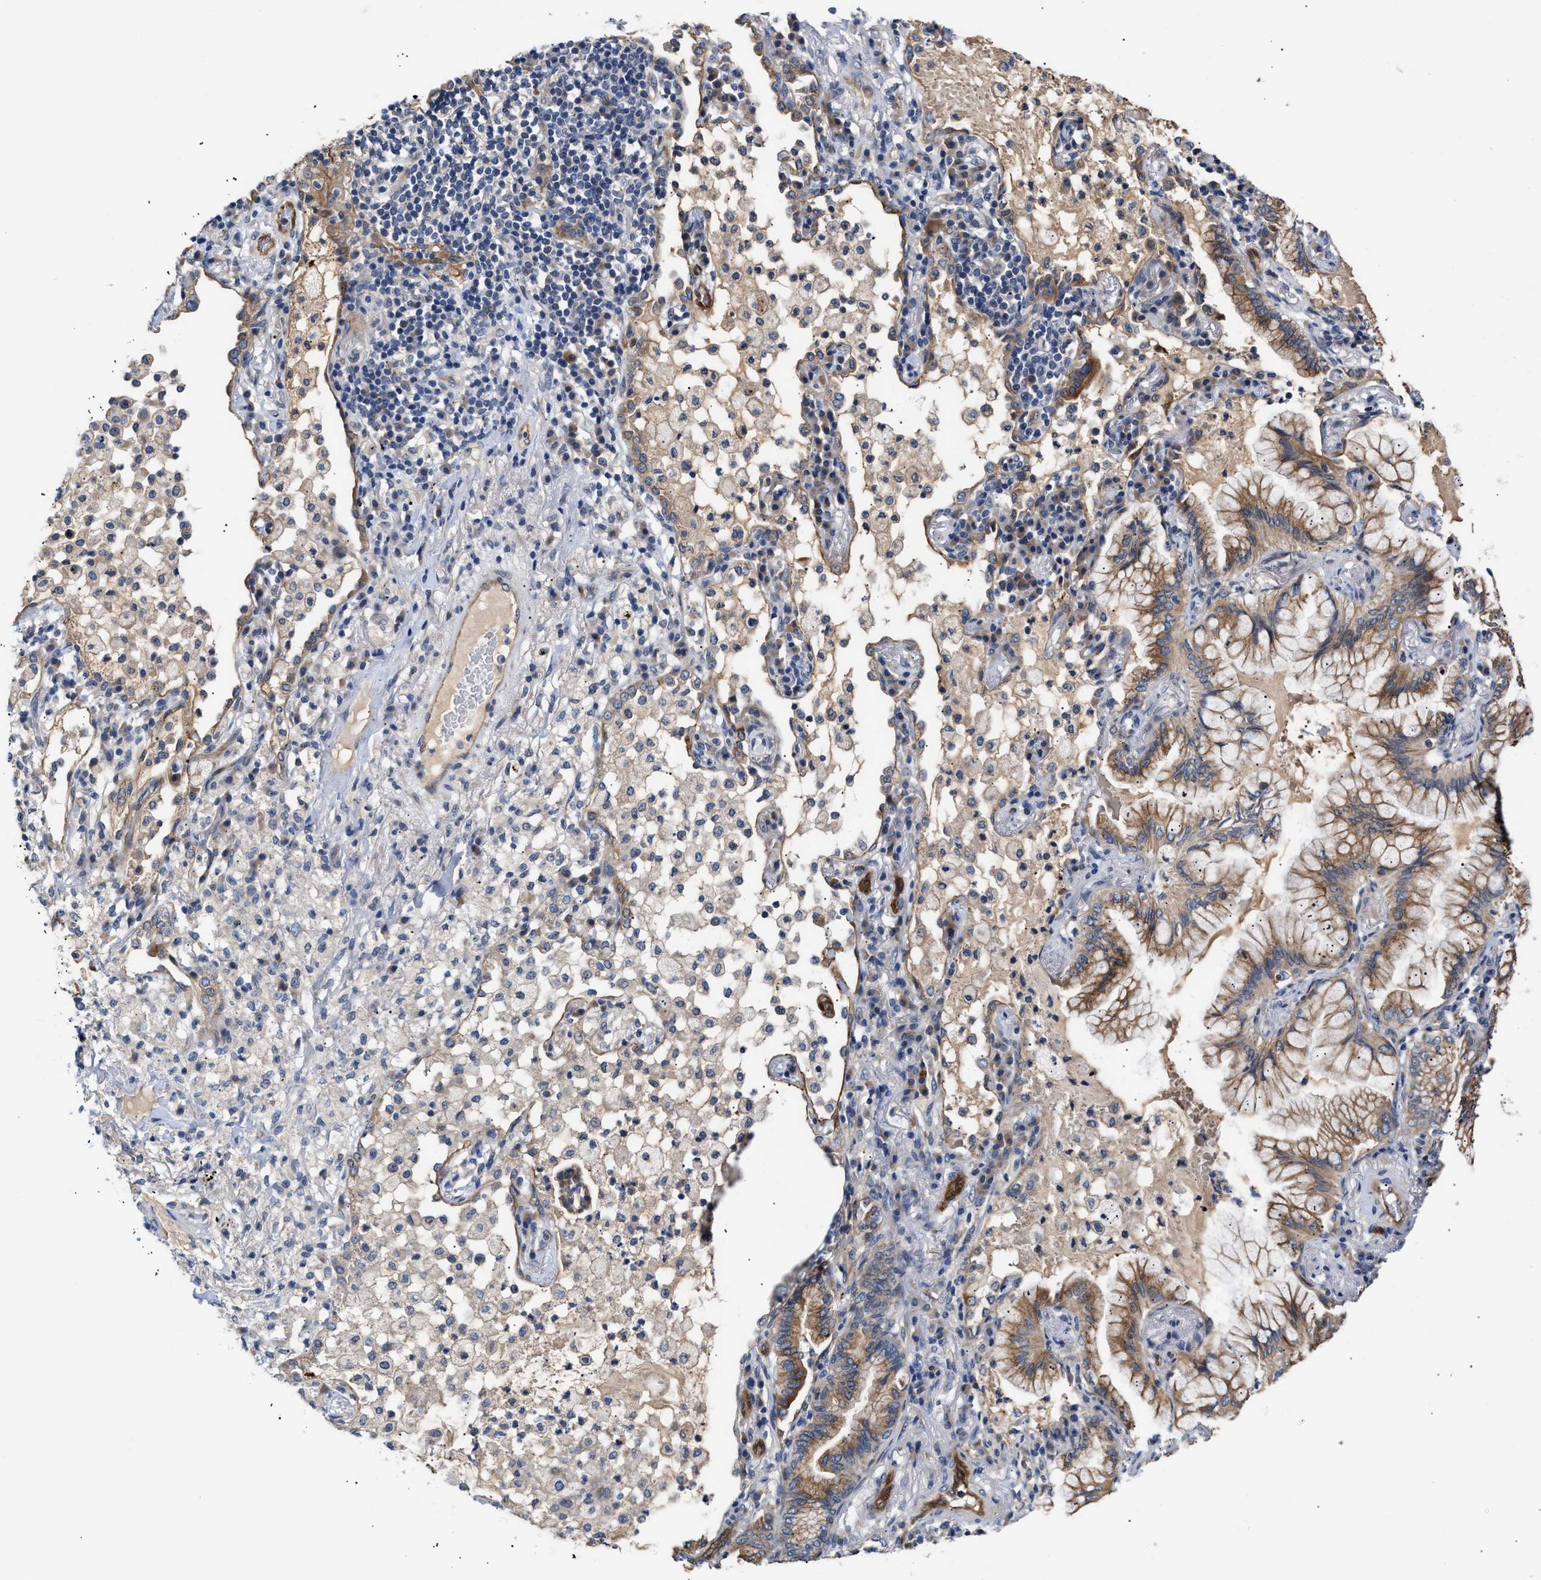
{"staining": {"intensity": "moderate", "quantity": ">75%", "location": "cytoplasmic/membranous"}, "tissue": "lung cancer", "cell_type": "Tumor cells", "image_type": "cancer", "snomed": [{"axis": "morphology", "description": "Adenocarcinoma, NOS"}, {"axis": "topography", "description": "Lung"}], "caption": "Lung cancer stained with a protein marker exhibits moderate staining in tumor cells.", "gene": "CCDC146", "patient": {"sex": "female", "age": 70}}